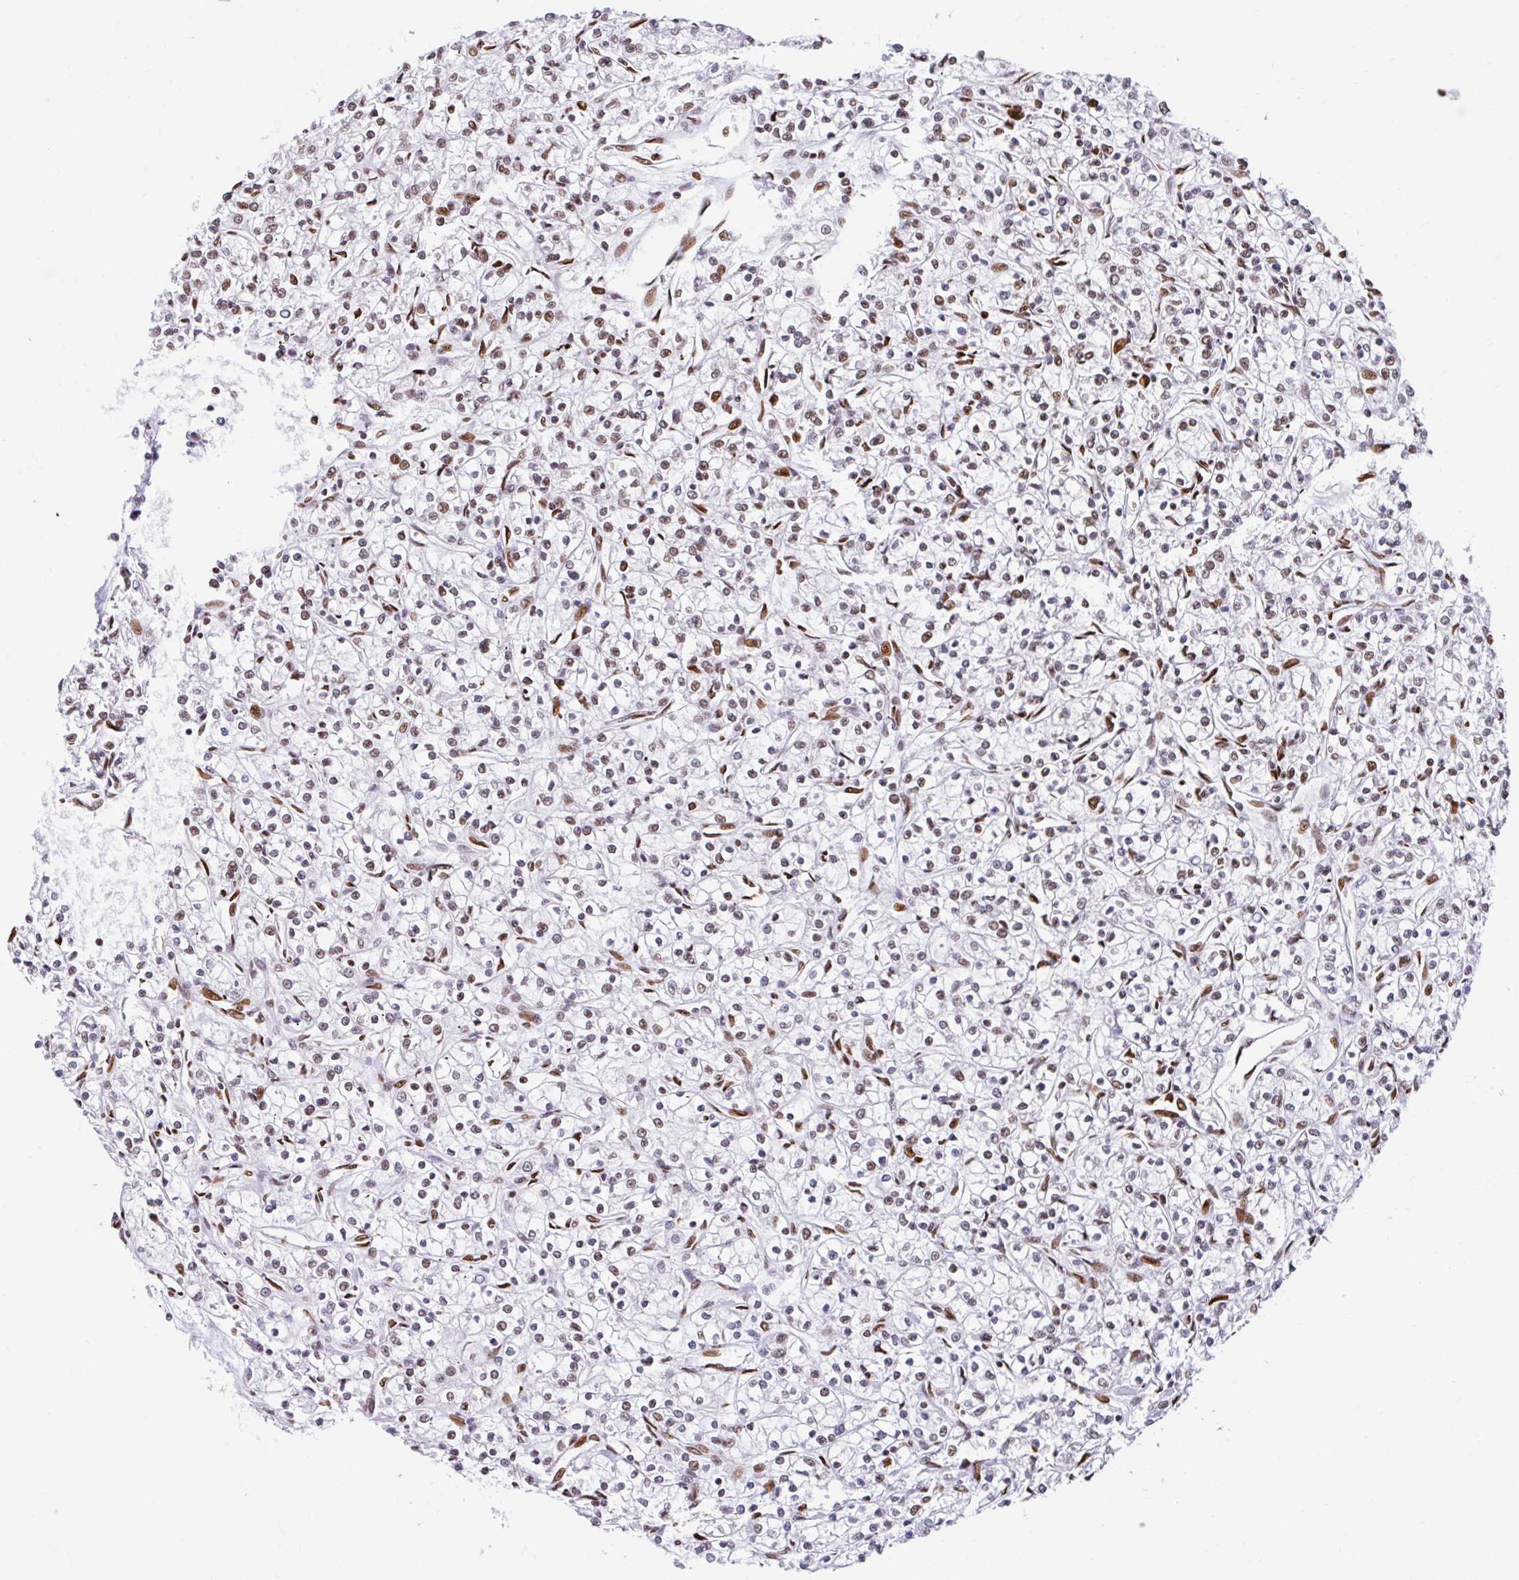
{"staining": {"intensity": "moderate", "quantity": ">75%", "location": "nuclear"}, "tissue": "renal cancer", "cell_type": "Tumor cells", "image_type": "cancer", "snomed": [{"axis": "morphology", "description": "Adenocarcinoma, NOS"}, {"axis": "topography", "description": "Kidney"}], "caption": "Renal adenocarcinoma was stained to show a protein in brown. There is medium levels of moderate nuclear staining in about >75% of tumor cells.", "gene": "KHDRBS1", "patient": {"sex": "female", "age": 59}}